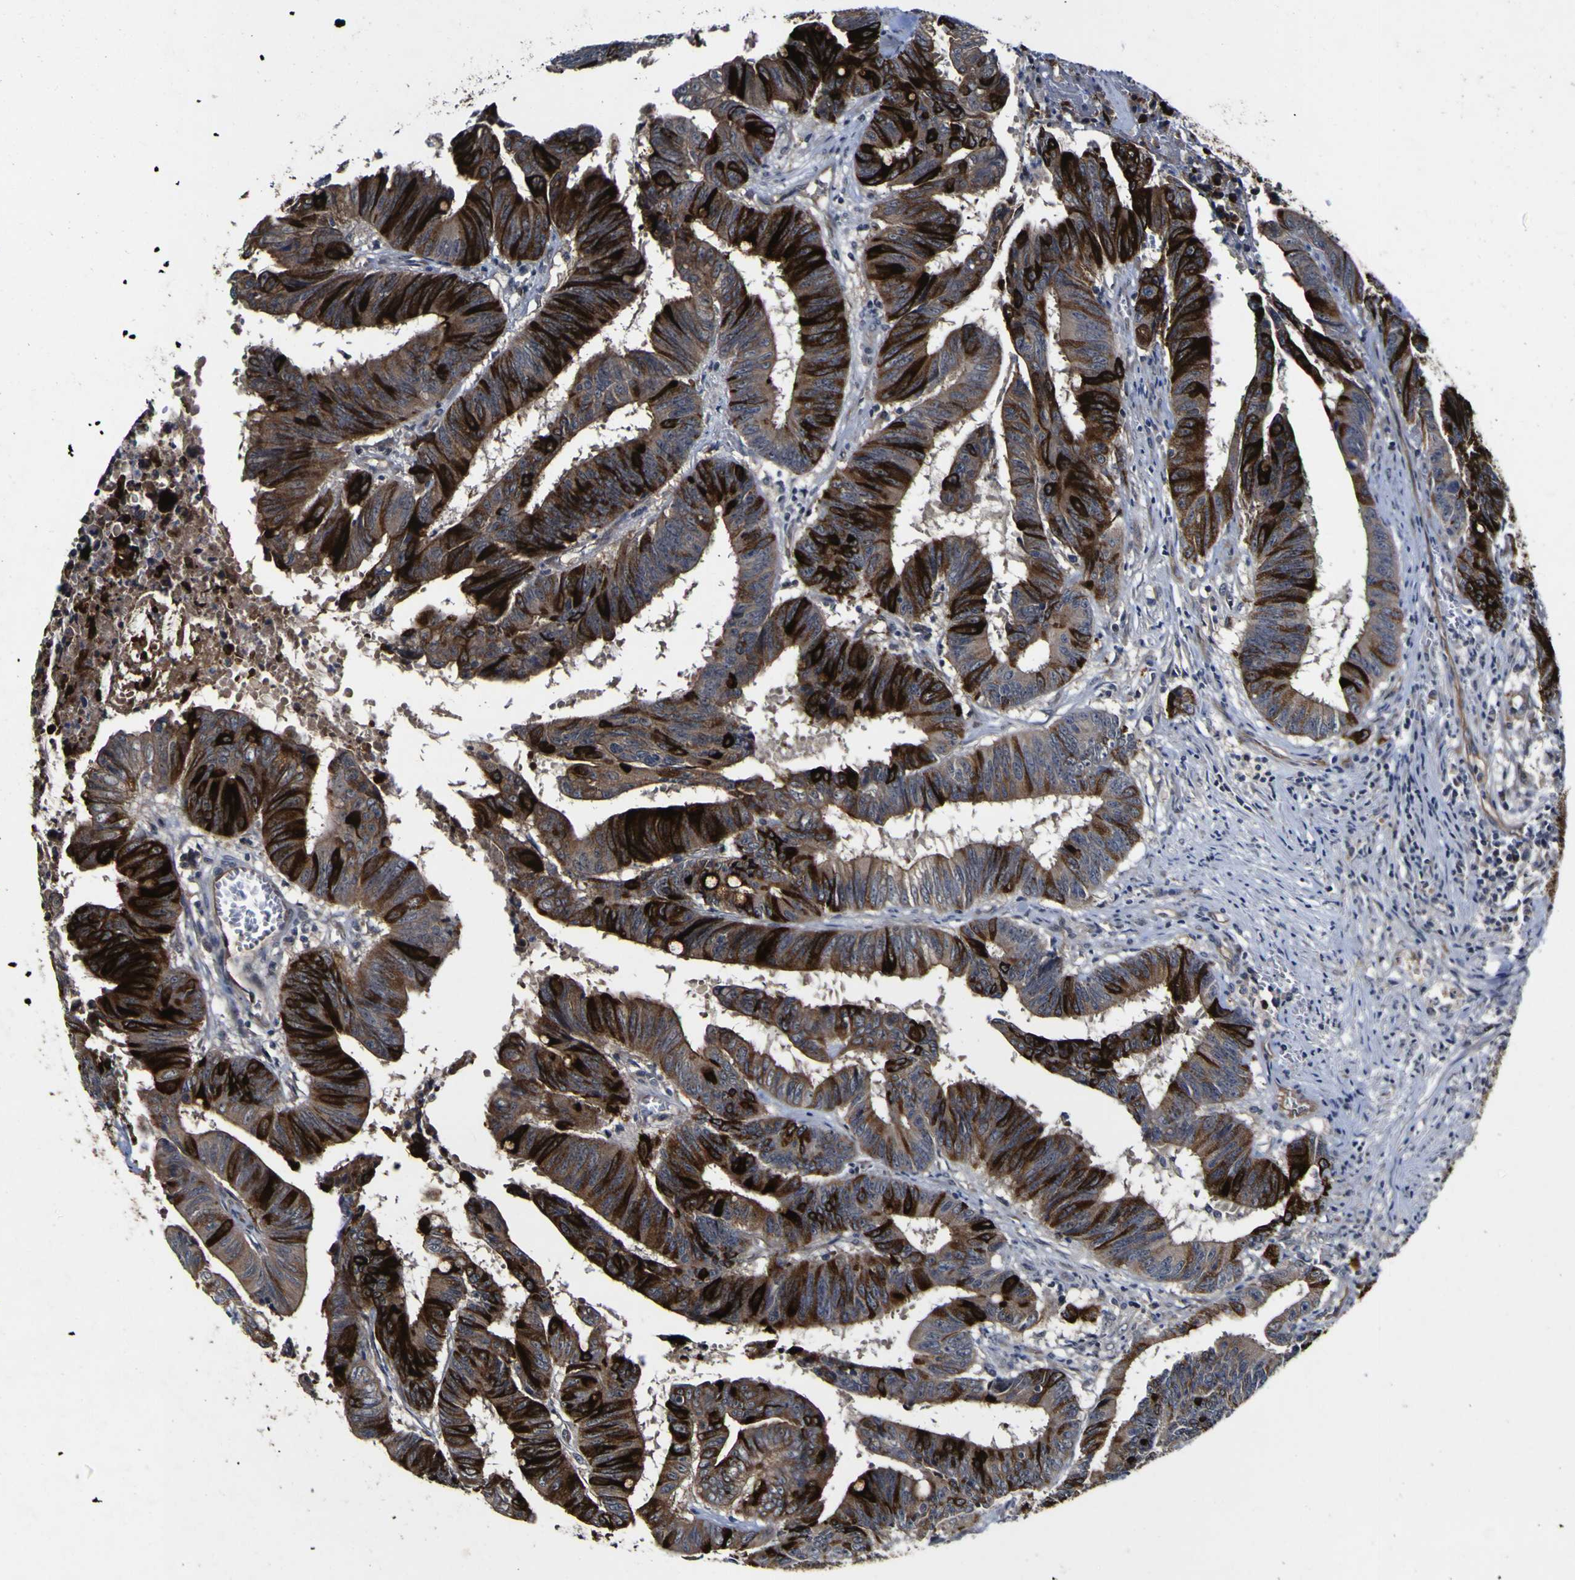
{"staining": {"intensity": "strong", "quantity": ">75%", "location": "cytoplasmic/membranous"}, "tissue": "colorectal cancer", "cell_type": "Tumor cells", "image_type": "cancer", "snomed": [{"axis": "morphology", "description": "Adenocarcinoma, NOS"}, {"axis": "topography", "description": "Colon"}], "caption": "About >75% of tumor cells in human adenocarcinoma (colorectal) show strong cytoplasmic/membranous protein positivity as visualized by brown immunohistochemical staining.", "gene": "CCL2", "patient": {"sex": "male", "age": 45}}